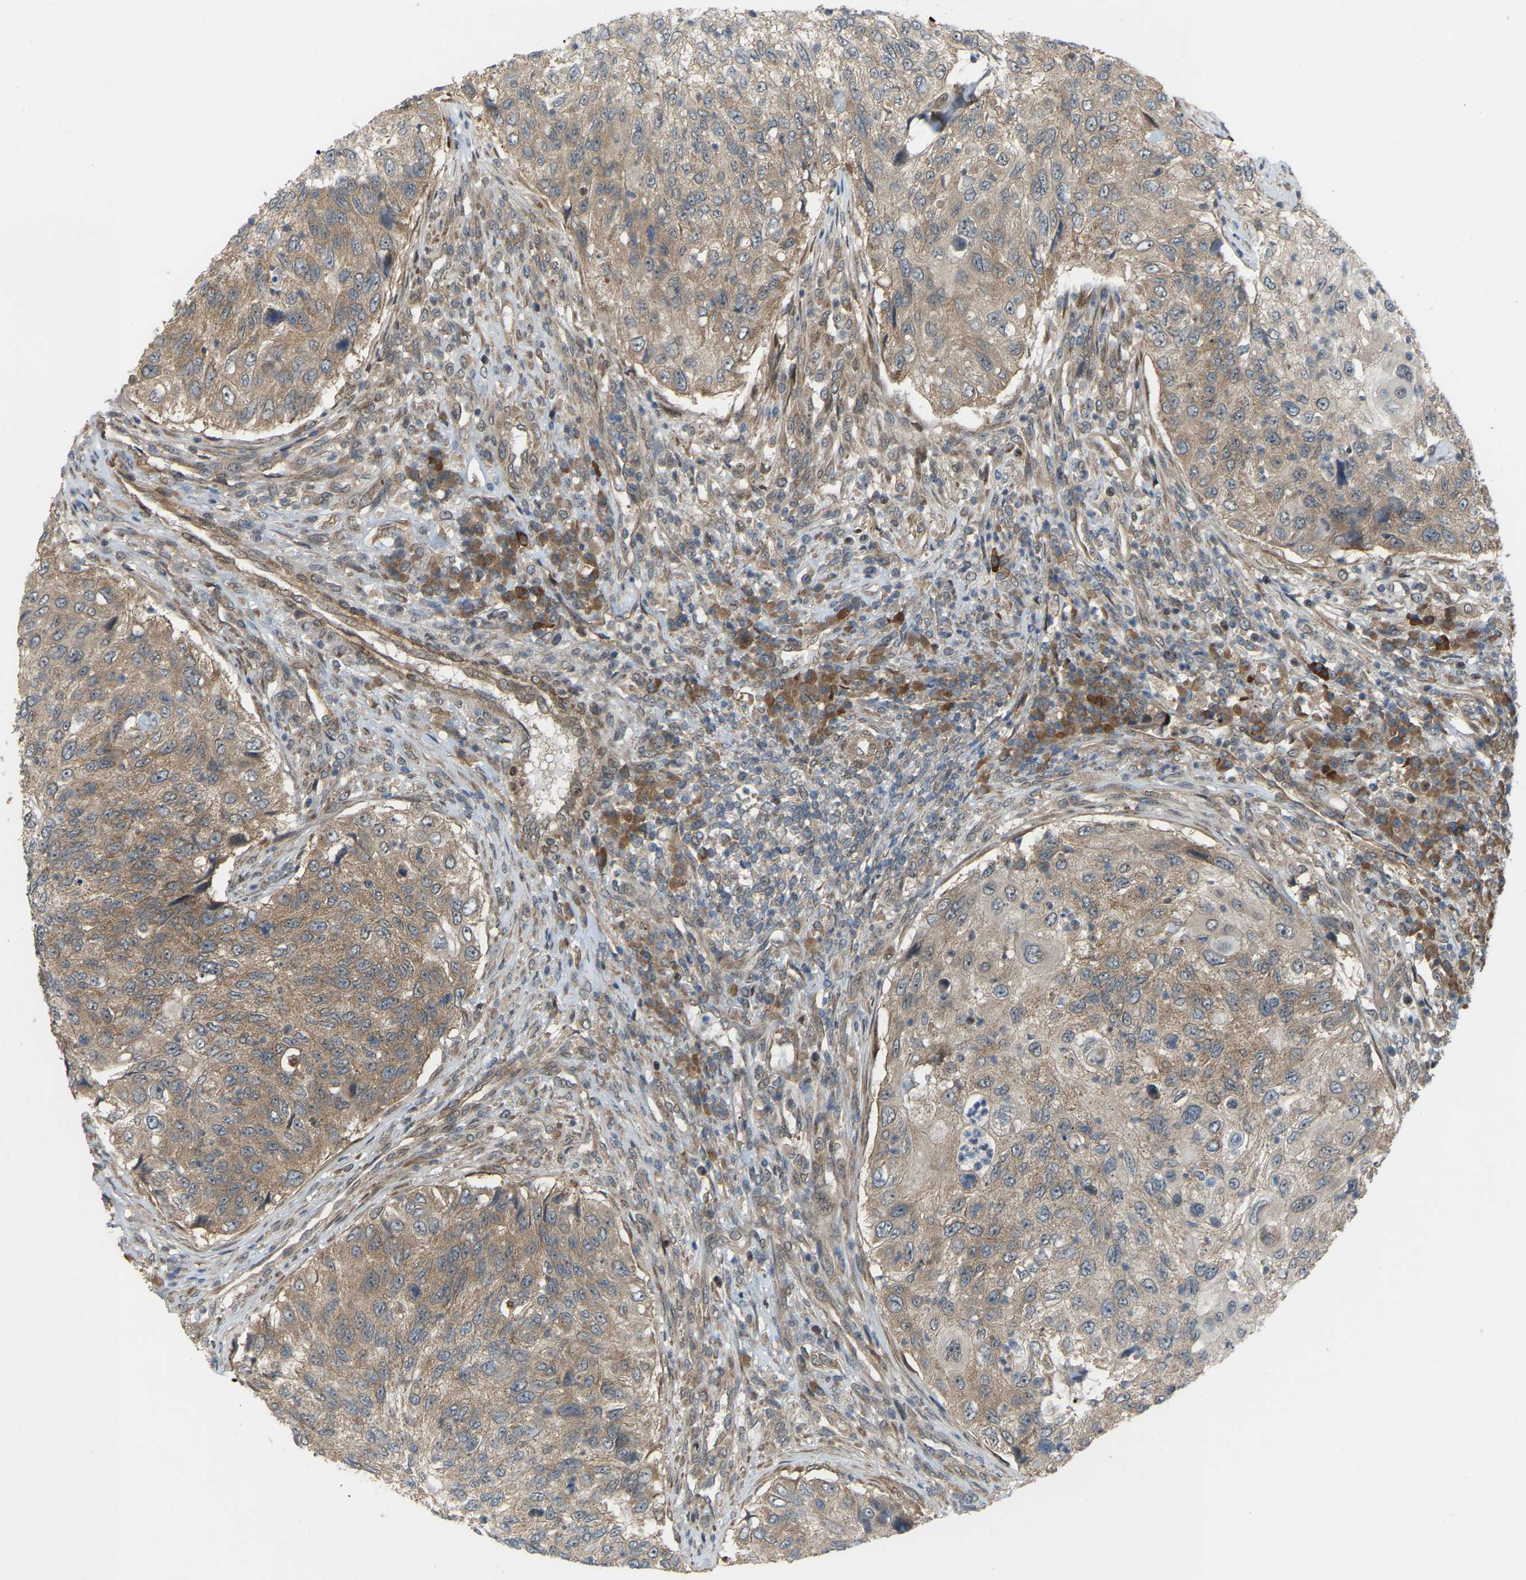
{"staining": {"intensity": "weak", "quantity": ">75%", "location": "cytoplasmic/membranous"}, "tissue": "urothelial cancer", "cell_type": "Tumor cells", "image_type": "cancer", "snomed": [{"axis": "morphology", "description": "Urothelial carcinoma, High grade"}, {"axis": "topography", "description": "Urinary bladder"}], "caption": "About >75% of tumor cells in urothelial cancer show weak cytoplasmic/membranous protein positivity as visualized by brown immunohistochemical staining.", "gene": "CROT", "patient": {"sex": "female", "age": 60}}